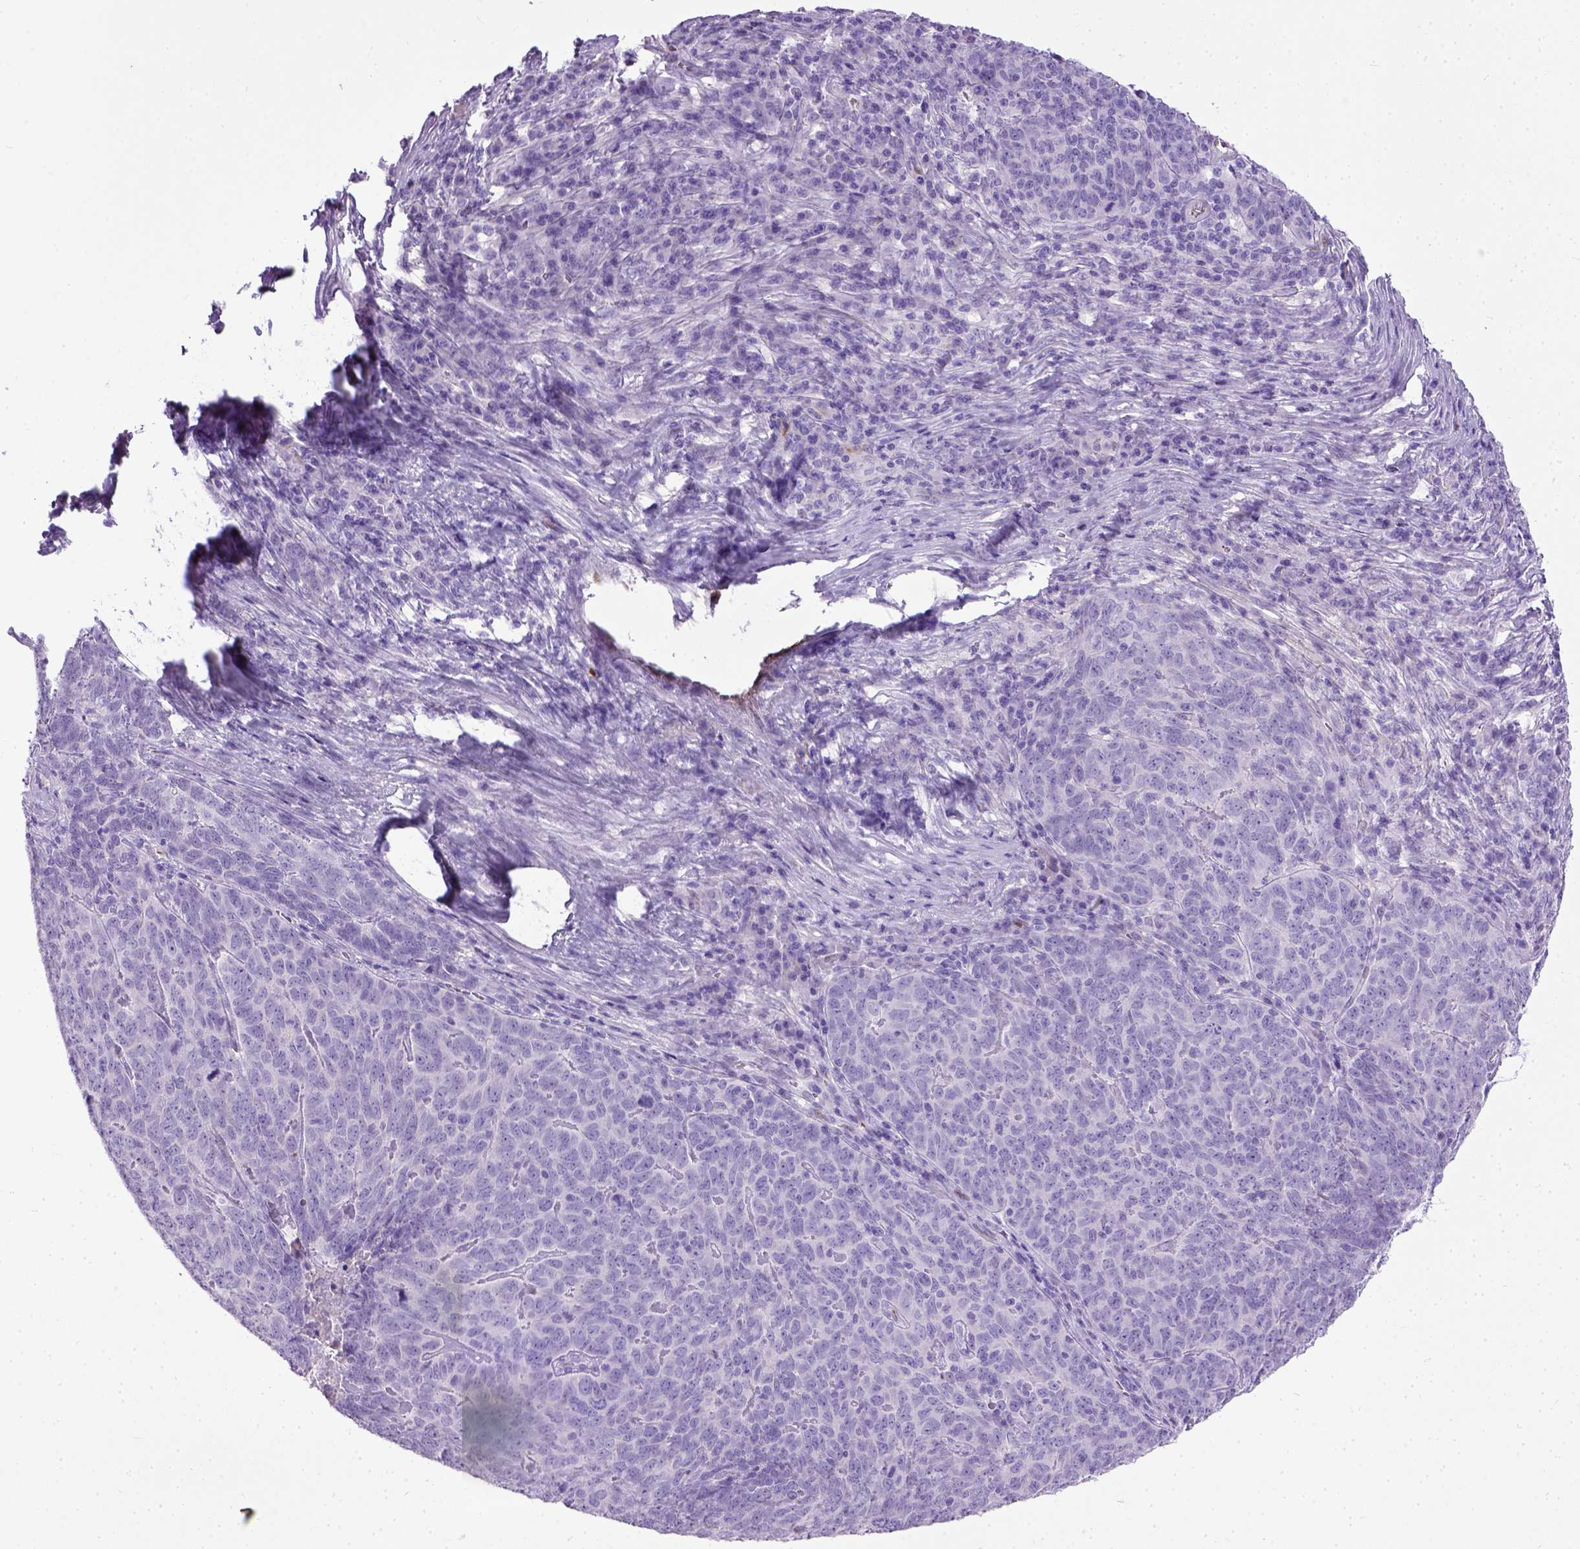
{"staining": {"intensity": "negative", "quantity": "none", "location": "none"}, "tissue": "skin cancer", "cell_type": "Tumor cells", "image_type": "cancer", "snomed": [{"axis": "morphology", "description": "Squamous cell carcinoma, NOS"}, {"axis": "topography", "description": "Skin"}, {"axis": "topography", "description": "Anal"}], "caption": "Immunohistochemical staining of human skin squamous cell carcinoma exhibits no significant staining in tumor cells.", "gene": "ADAMTS8", "patient": {"sex": "female", "age": 51}}